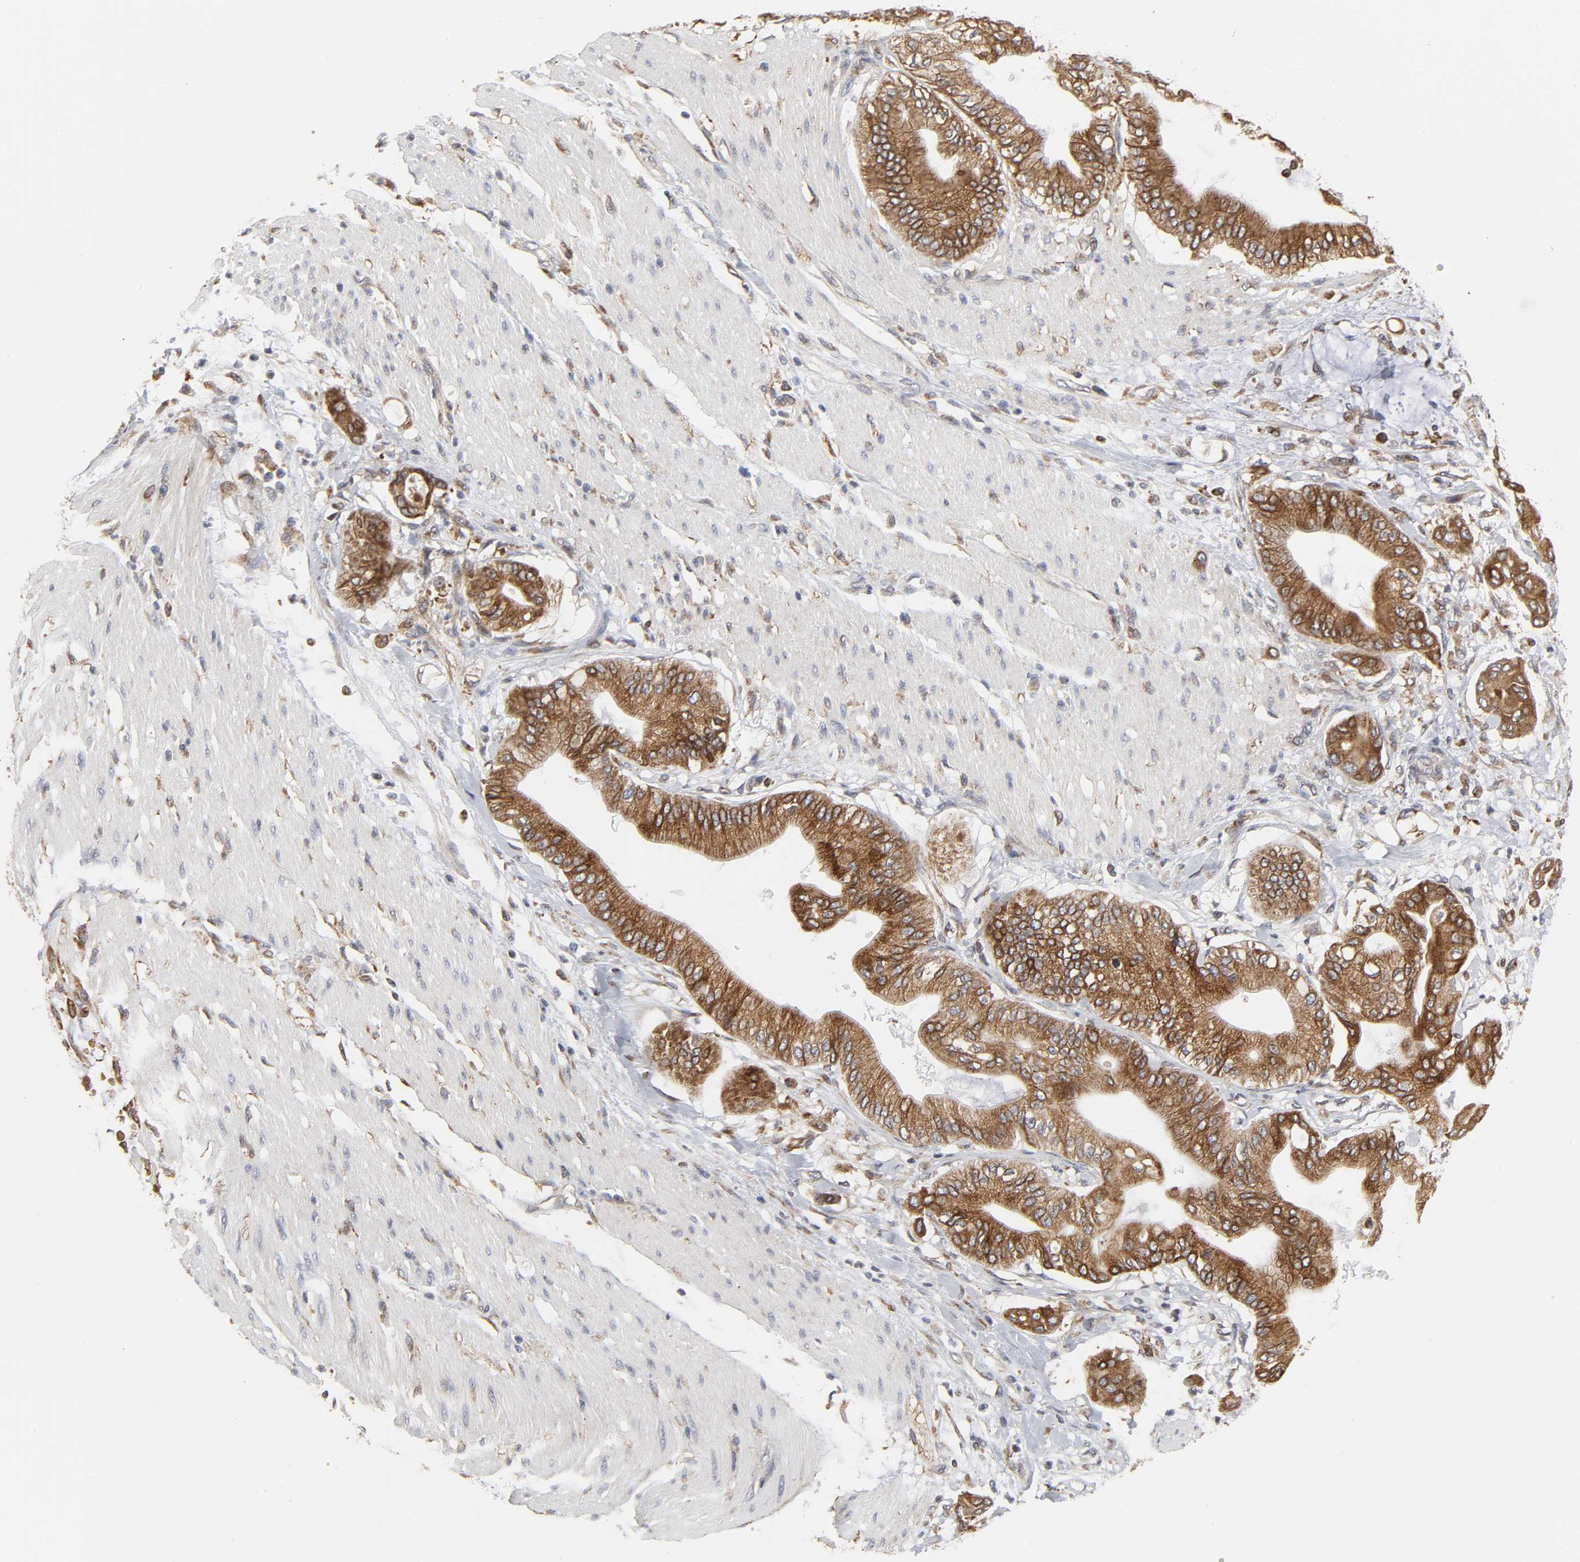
{"staining": {"intensity": "strong", "quantity": ">75%", "location": "cytoplasmic/membranous"}, "tissue": "pancreatic cancer", "cell_type": "Tumor cells", "image_type": "cancer", "snomed": [{"axis": "morphology", "description": "Adenocarcinoma, NOS"}, {"axis": "morphology", "description": "Adenocarcinoma, metastatic, NOS"}, {"axis": "topography", "description": "Lymph node"}, {"axis": "topography", "description": "Pancreas"}, {"axis": "topography", "description": "Duodenum"}], "caption": "Metastatic adenocarcinoma (pancreatic) tissue demonstrates strong cytoplasmic/membranous staining in about >75% of tumor cells", "gene": "POR", "patient": {"sex": "female", "age": 64}}